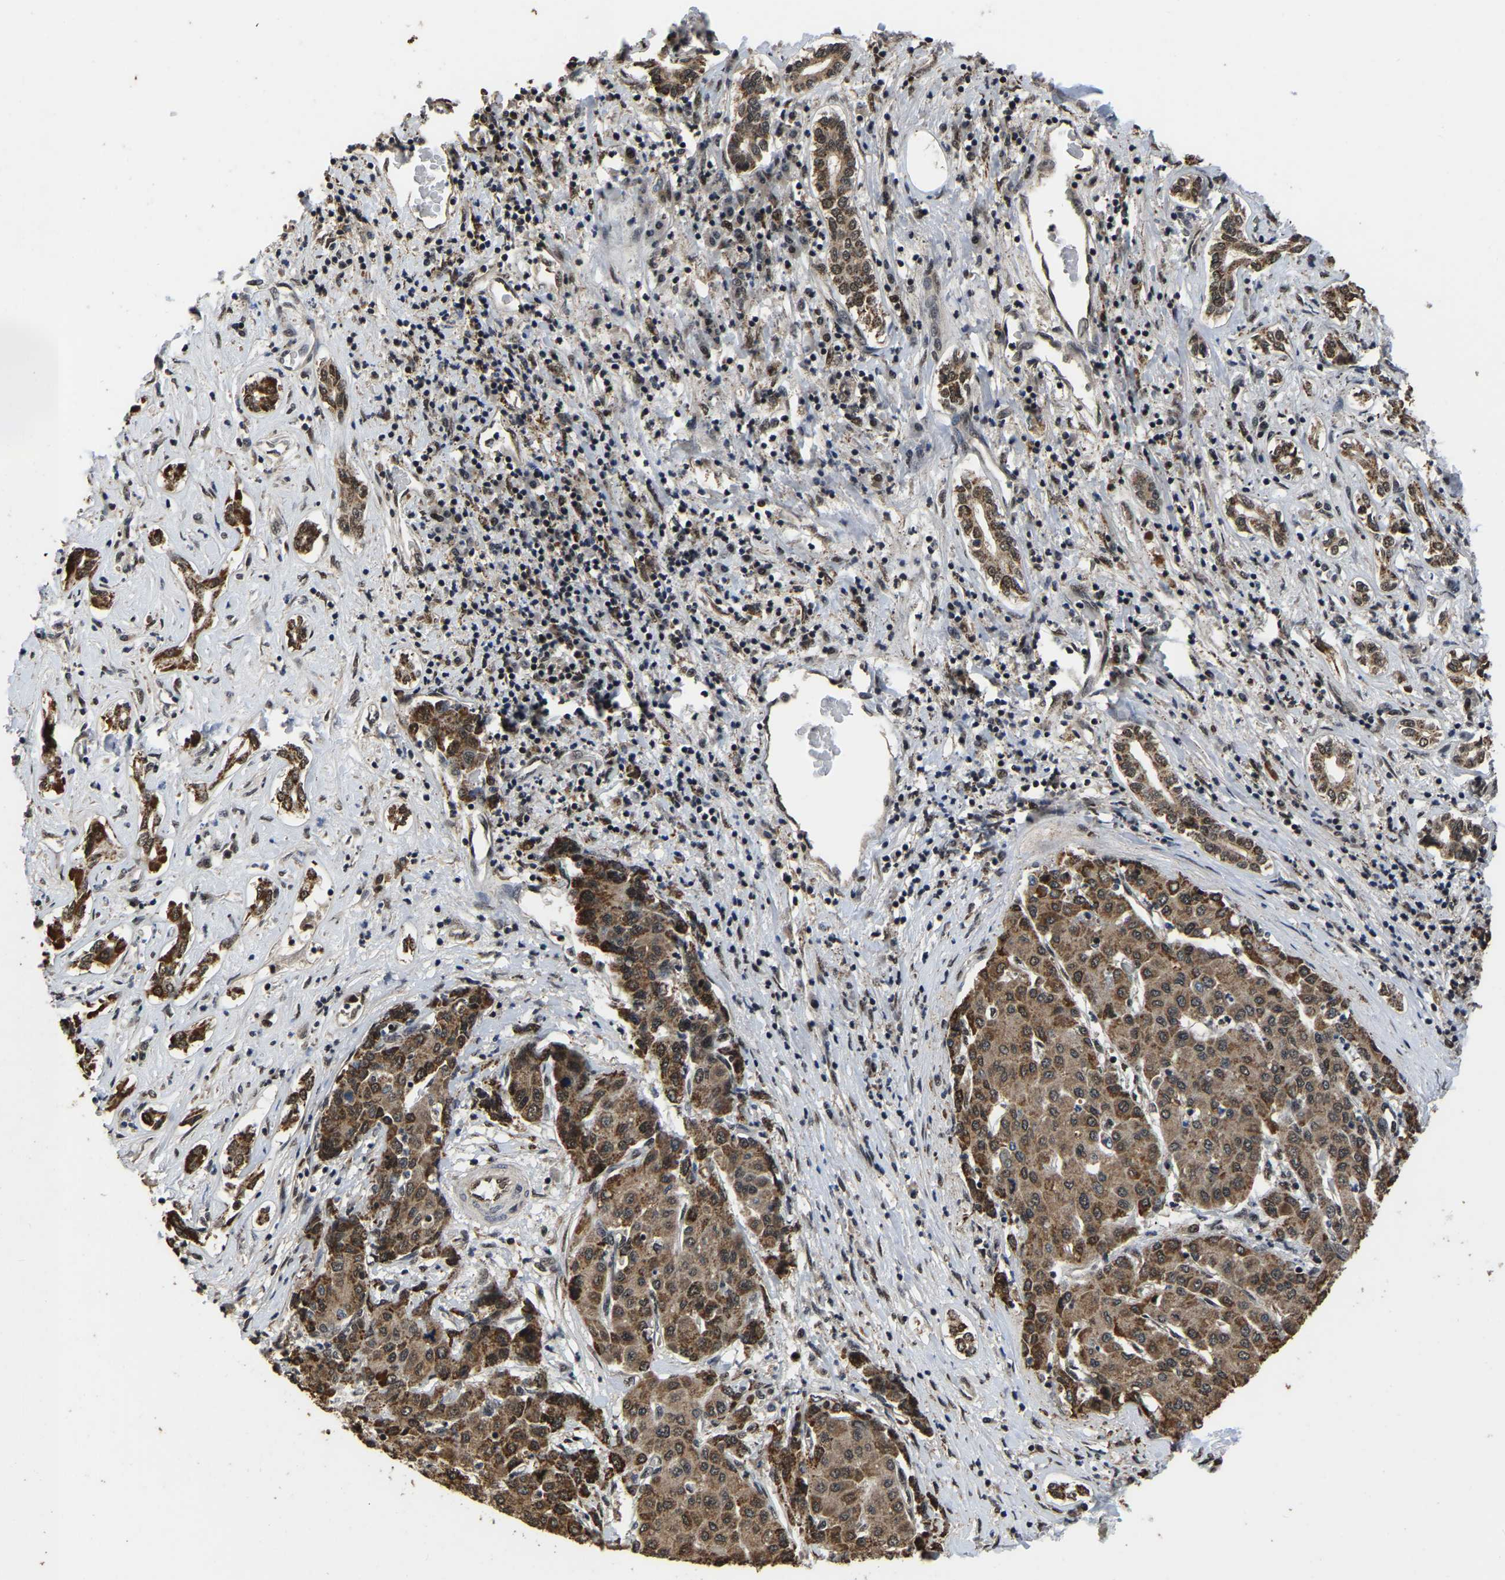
{"staining": {"intensity": "moderate", "quantity": ">75%", "location": "cytoplasmic/membranous,nuclear"}, "tissue": "liver cancer", "cell_type": "Tumor cells", "image_type": "cancer", "snomed": [{"axis": "morphology", "description": "Carcinoma, Hepatocellular, NOS"}, {"axis": "topography", "description": "Liver"}], "caption": "A photomicrograph of liver hepatocellular carcinoma stained for a protein shows moderate cytoplasmic/membranous and nuclear brown staining in tumor cells.", "gene": "CIAO1", "patient": {"sex": "male", "age": 65}}